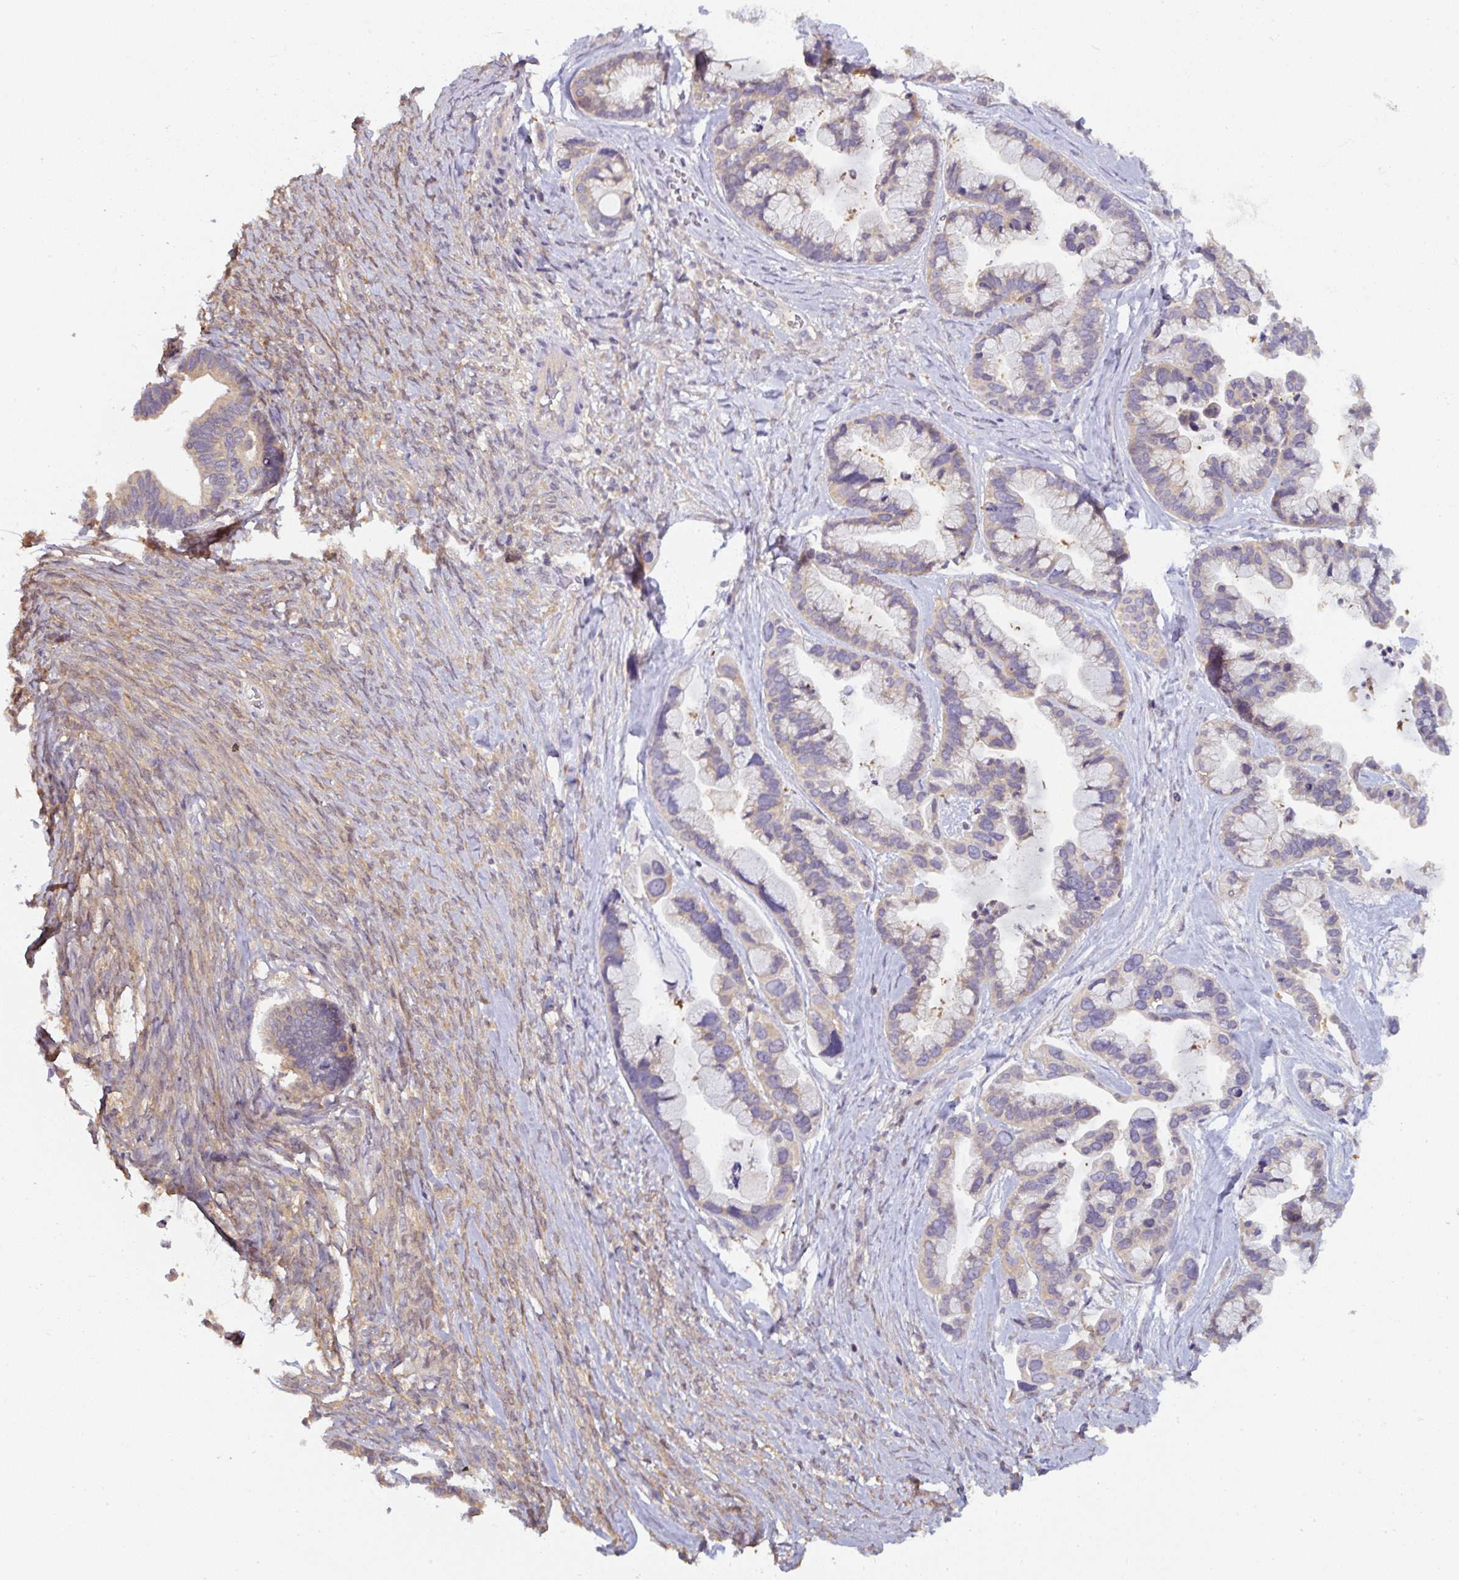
{"staining": {"intensity": "weak", "quantity": ">75%", "location": "cytoplasmic/membranous"}, "tissue": "ovarian cancer", "cell_type": "Tumor cells", "image_type": "cancer", "snomed": [{"axis": "morphology", "description": "Cystadenocarcinoma, serous, NOS"}, {"axis": "topography", "description": "Ovary"}], "caption": "An image of ovarian serous cystadenocarcinoma stained for a protein demonstrates weak cytoplasmic/membranous brown staining in tumor cells.", "gene": "ST13", "patient": {"sex": "female", "age": 56}}